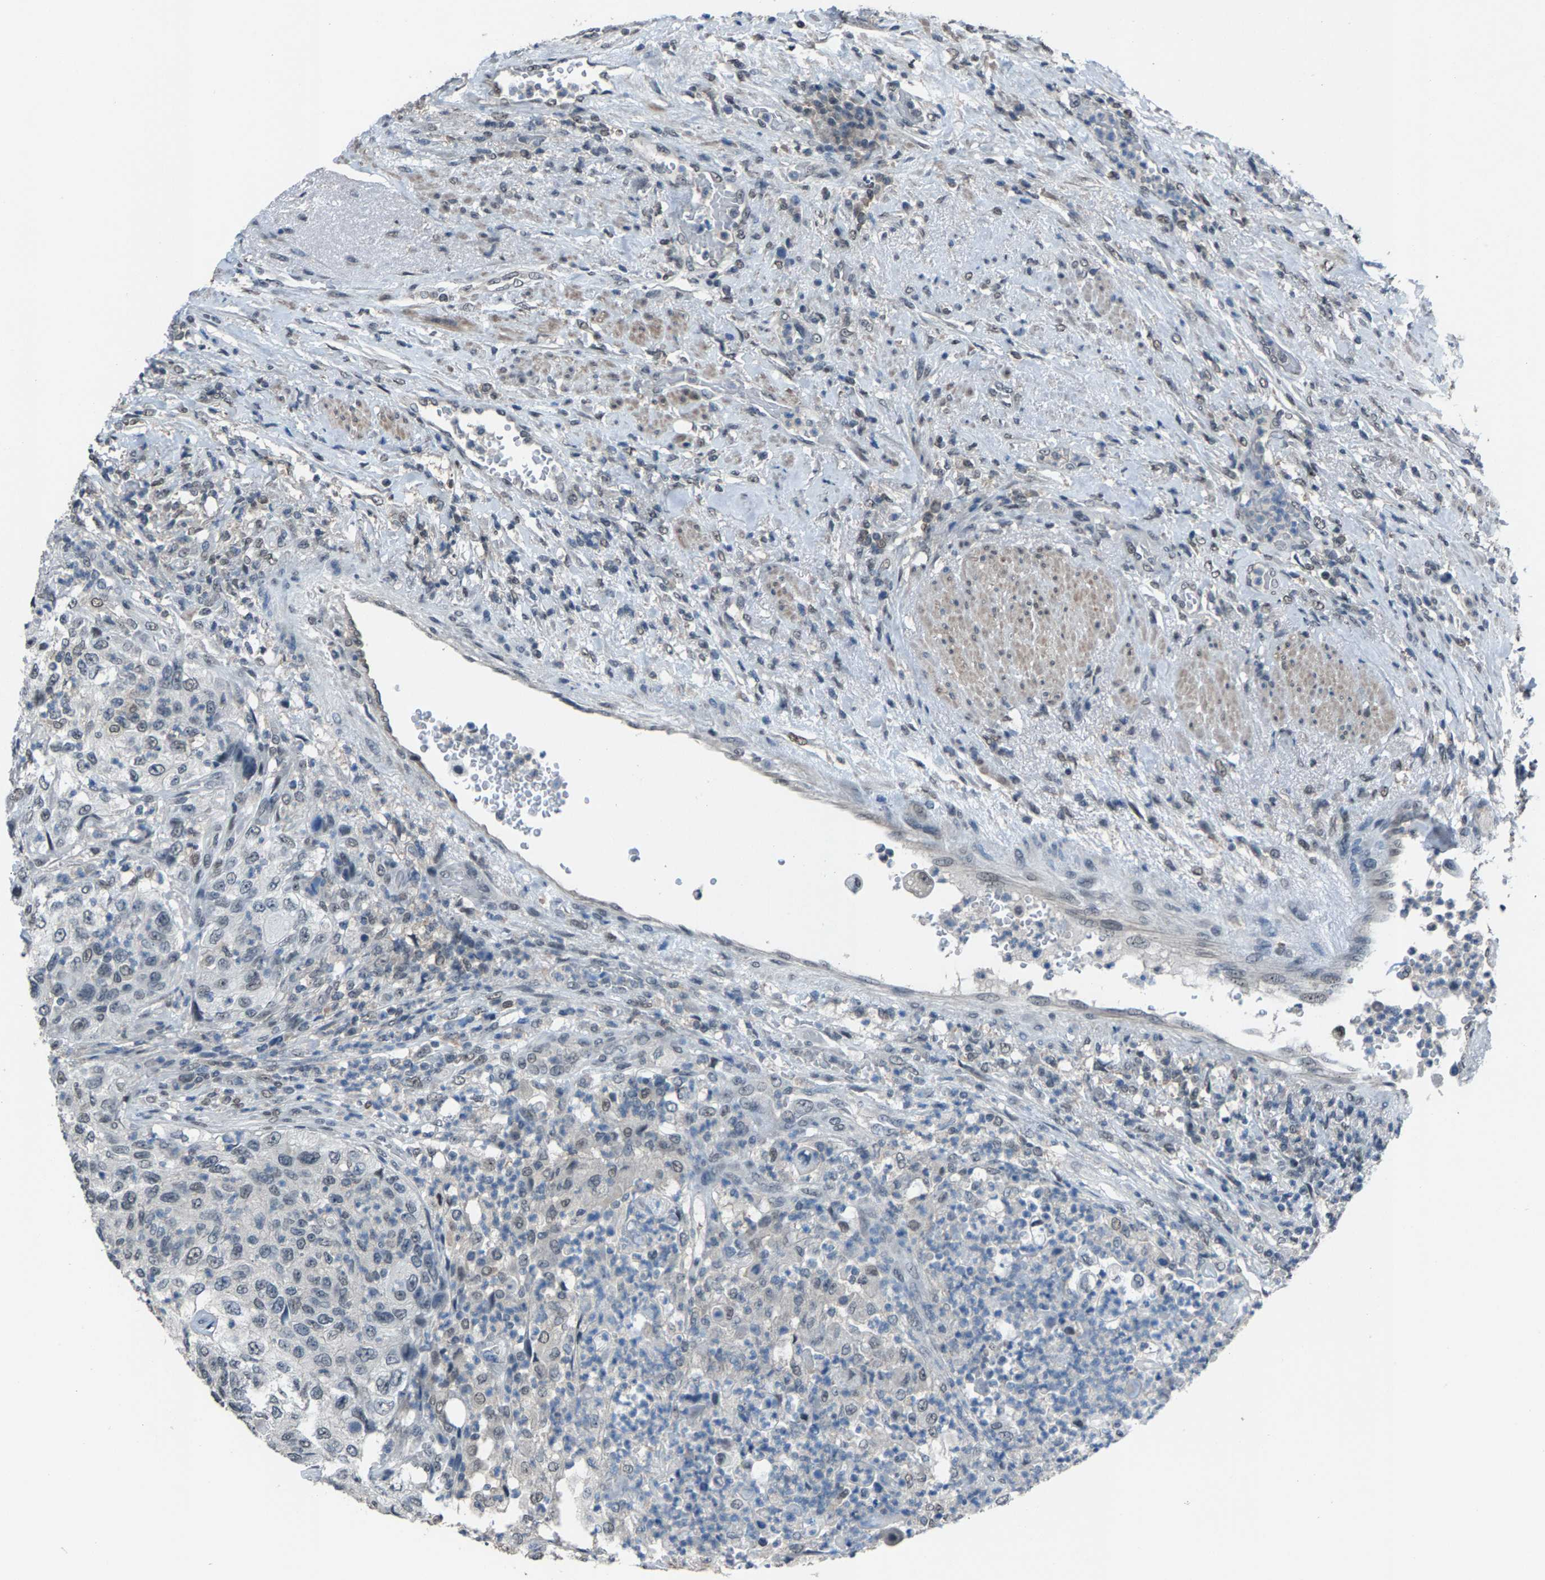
{"staining": {"intensity": "weak", "quantity": "<25%", "location": "nuclear"}, "tissue": "urothelial cancer", "cell_type": "Tumor cells", "image_type": "cancer", "snomed": [{"axis": "morphology", "description": "Urothelial carcinoma, High grade"}, {"axis": "topography", "description": "Urinary bladder"}], "caption": "Human high-grade urothelial carcinoma stained for a protein using immunohistochemistry demonstrates no expression in tumor cells.", "gene": "ZNF276", "patient": {"sex": "female", "age": 60}}